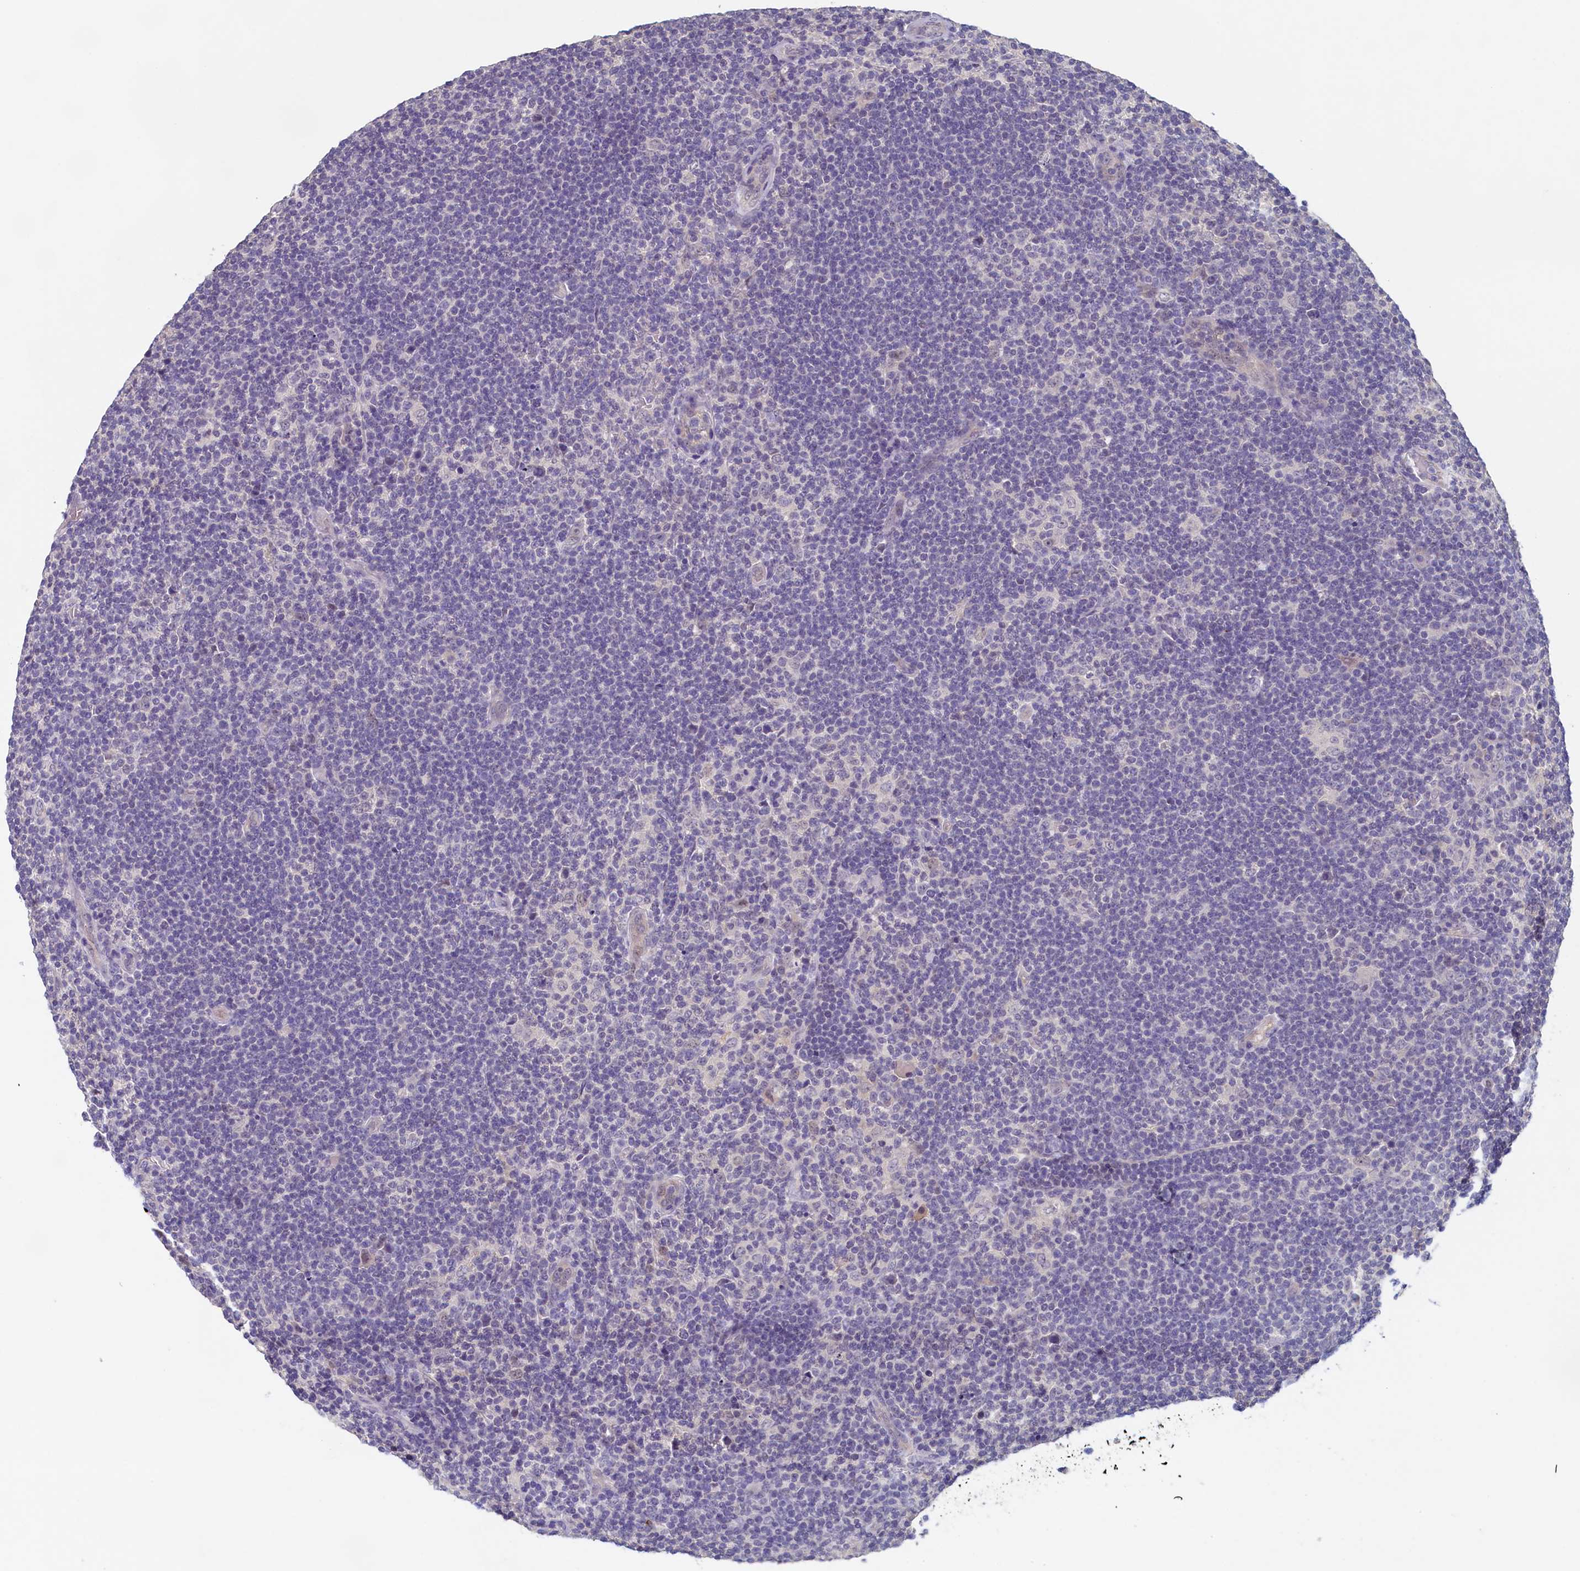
{"staining": {"intensity": "negative", "quantity": "none", "location": "none"}, "tissue": "lymphoma", "cell_type": "Tumor cells", "image_type": "cancer", "snomed": [{"axis": "morphology", "description": "Hodgkin's disease, NOS"}, {"axis": "topography", "description": "Lymph node"}], "caption": "The histopathology image shows no staining of tumor cells in Hodgkin's disease. (DAB (3,3'-diaminobenzidine) immunohistochemistry, high magnification).", "gene": "NUBP2", "patient": {"sex": "female", "age": 57}}